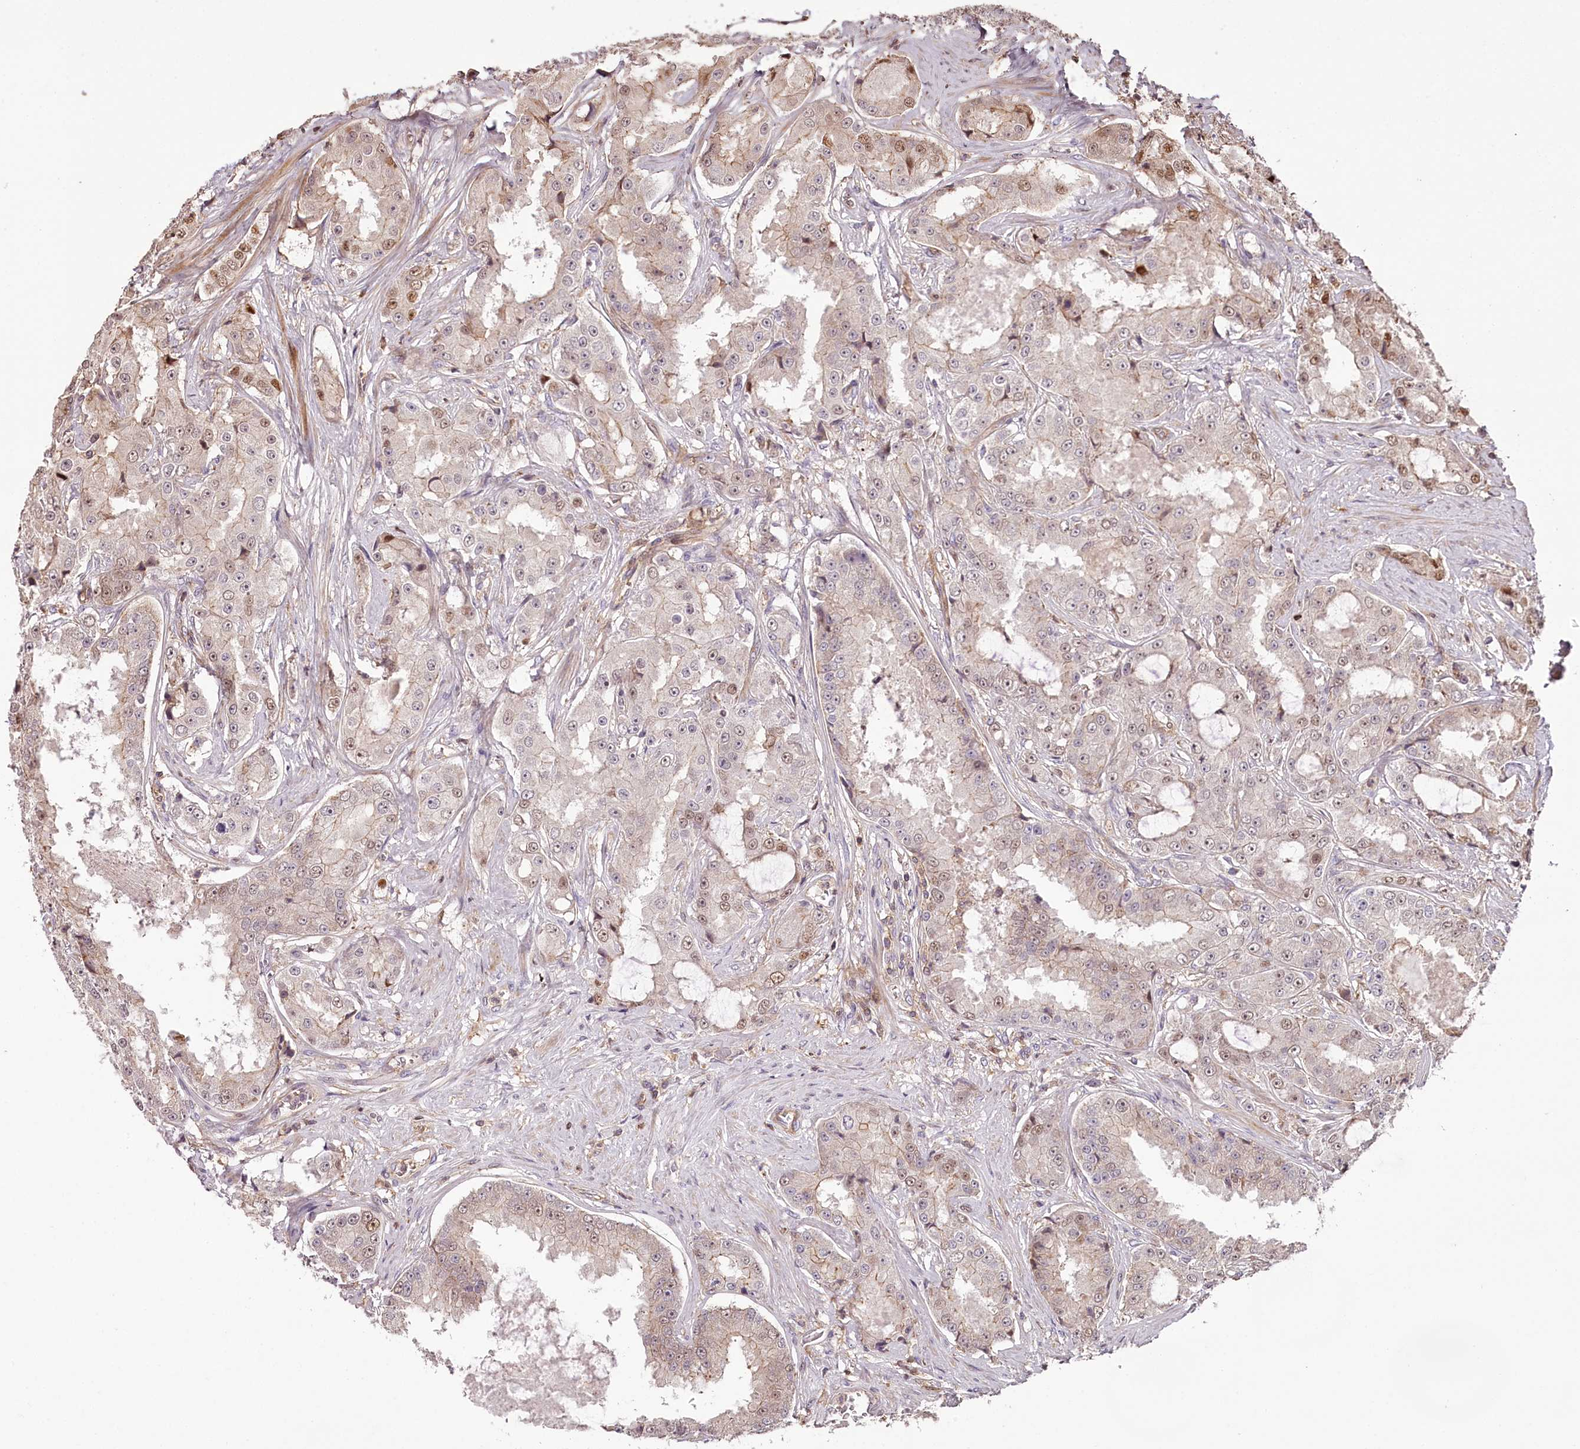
{"staining": {"intensity": "weak", "quantity": "<25%", "location": "nuclear"}, "tissue": "prostate cancer", "cell_type": "Tumor cells", "image_type": "cancer", "snomed": [{"axis": "morphology", "description": "Adenocarcinoma, High grade"}, {"axis": "topography", "description": "Prostate"}], "caption": "The image displays no significant staining in tumor cells of prostate cancer.", "gene": "KIF14", "patient": {"sex": "male", "age": 73}}